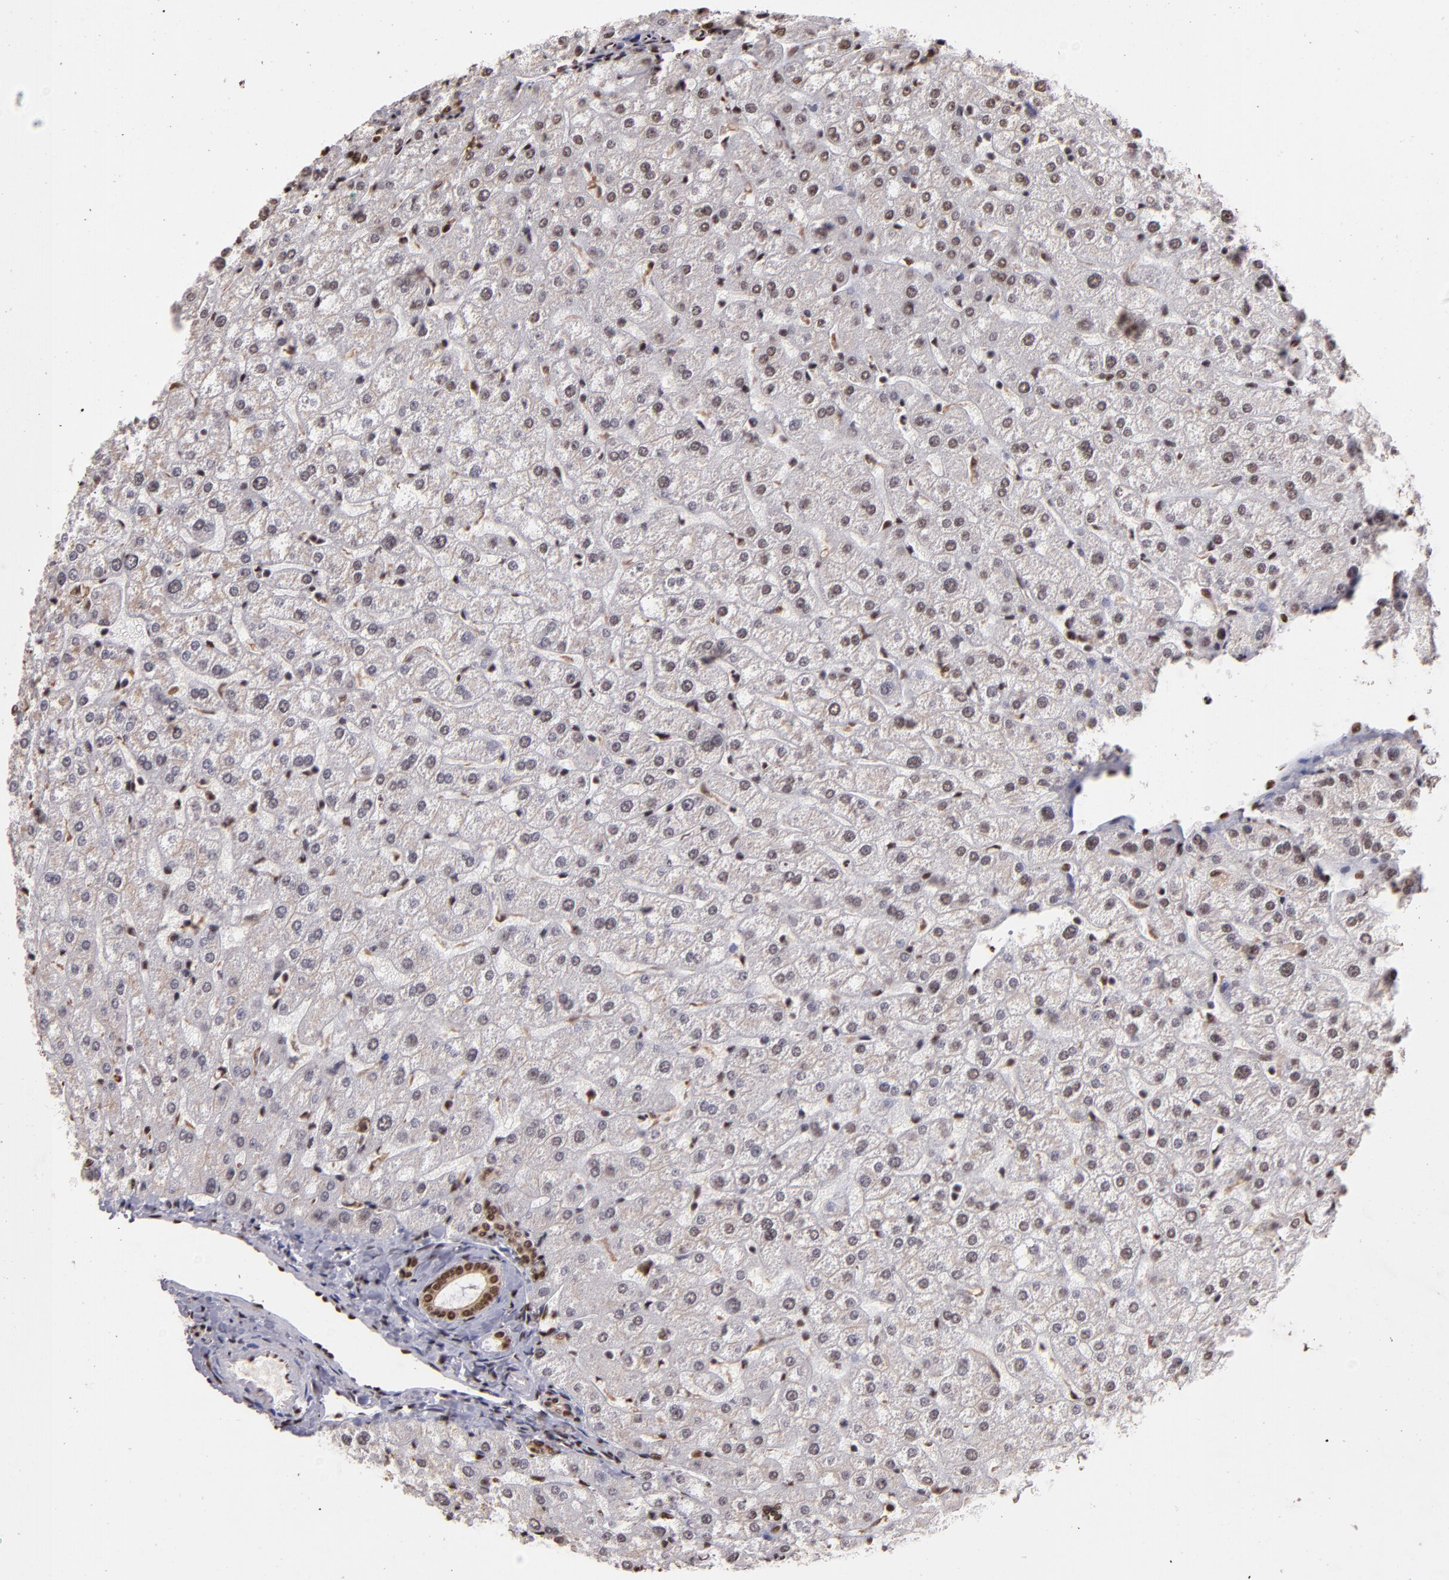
{"staining": {"intensity": "moderate", "quantity": ">75%", "location": "nuclear"}, "tissue": "liver", "cell_type": "Cholangiocytes", "image_type": "normal", "snomed": [{"axis": "morphology", "description": "Normal tissue, NOS"}, {"axis": "morphology", "description": "Fibrosis, NOS"}, {"axis": "topography", "description": "Liver"}], "caption": "Unremarkable liver was stained to show a protein in brown. There is medium levels of moderate nuclear expression in about >75% of cholangiocytes. The staining was performed using DAB (3,3'-diaminobenzidine) to visualize the protein expression in brown, while the nuclei were stained in blue with hematoxylin (Magnification: 20x).", "gene": "SP1", "patient": {"sex": "female", "age": 29}}